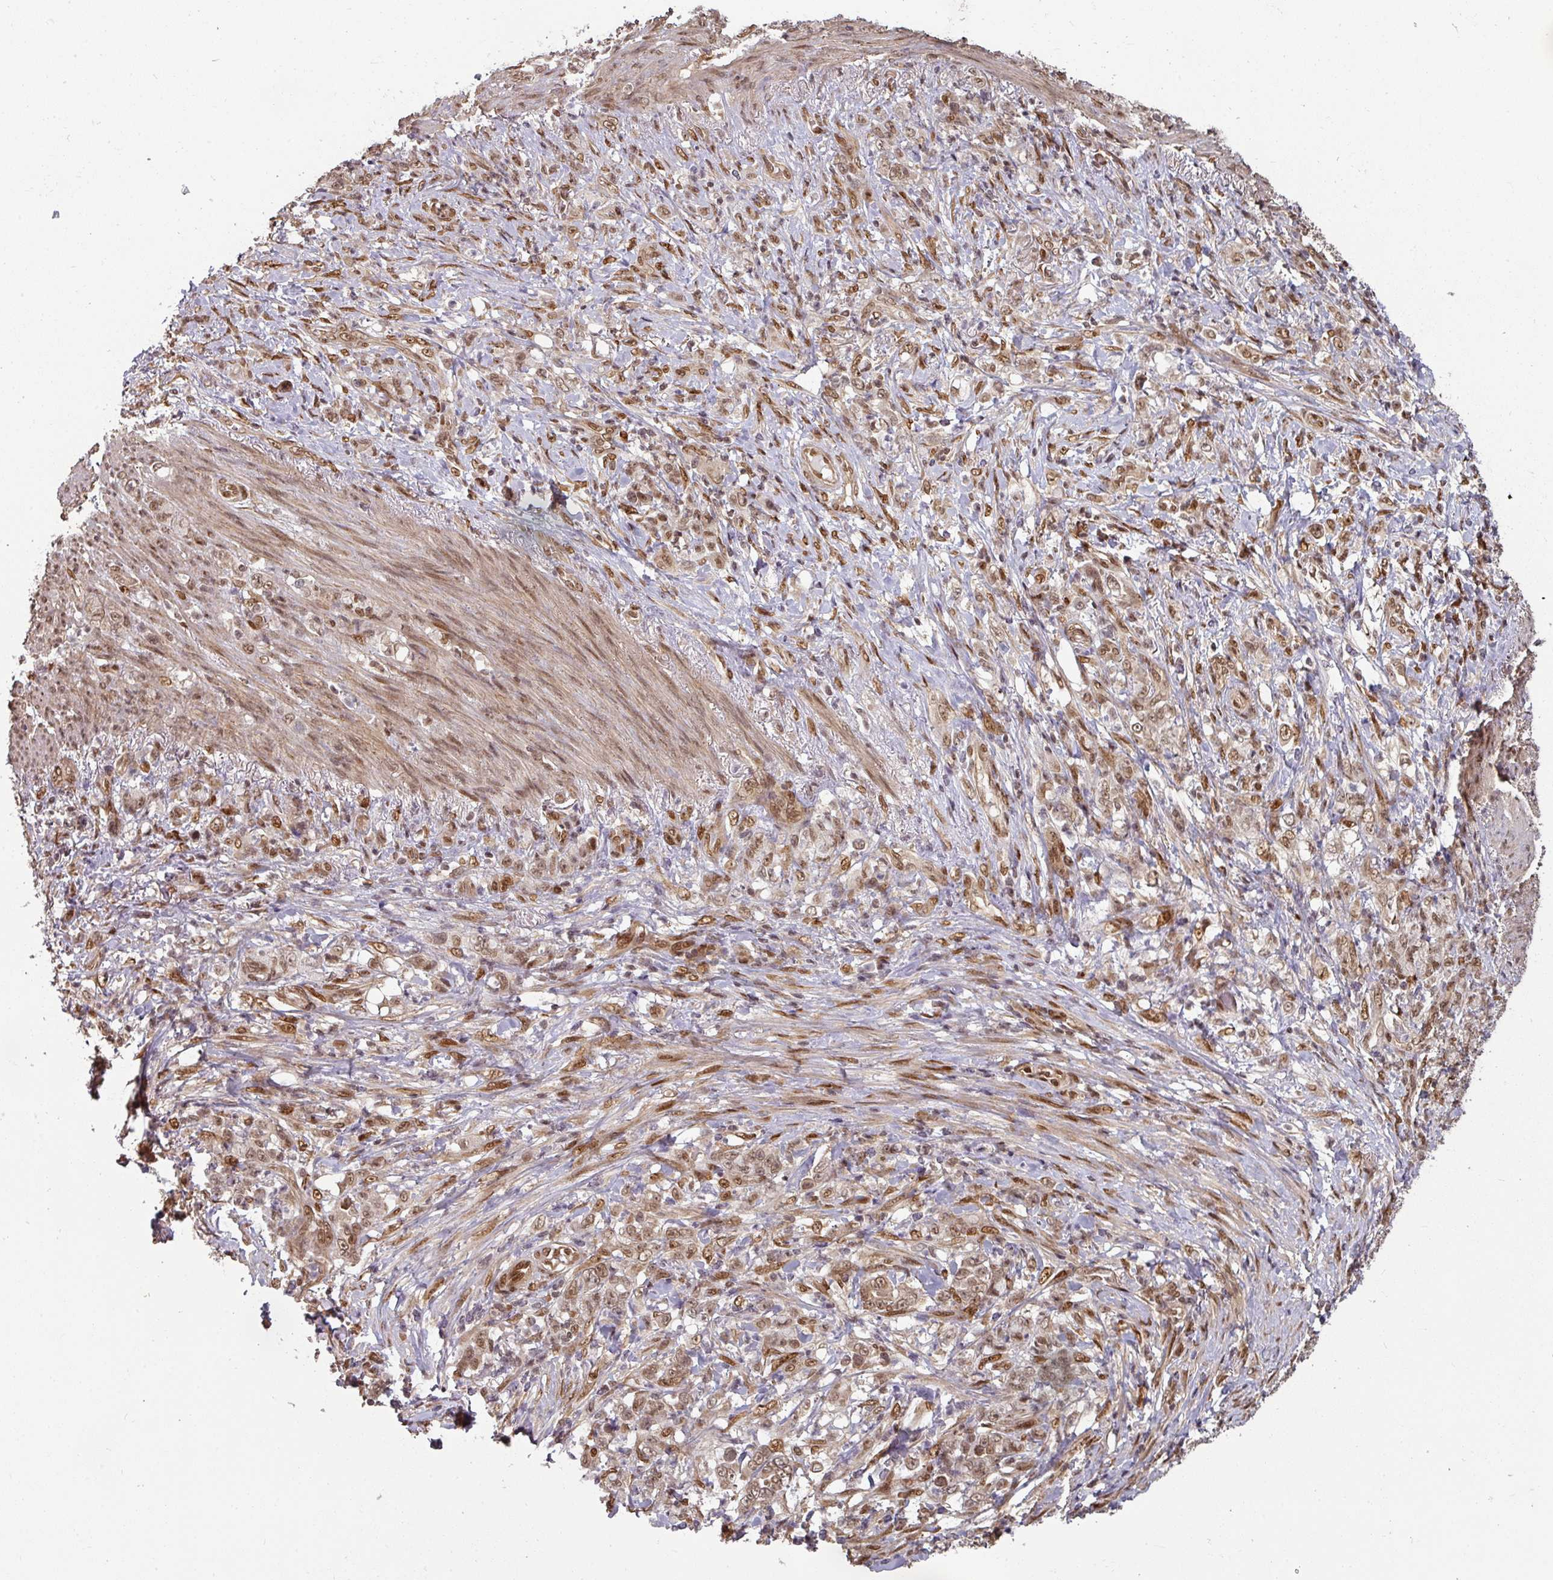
{"staining": {"intensity": "moderate", "quantity": ">75%", "location": "nuclear"}, "tissue": "stomach cancer", "cell_type": "Tumor cells", "image_type": "cancer", "snomed": [{"axis": "morphology", "description": "Adenocarcinoma, NOS"}, {"axis": "topography", "description": "Stomach"}], "caption": "Stomach adenocarcinoma tissue exhibits moderate nuclear staining in about >75% of tumor cells", "gene": "SIK3", "patient": {"sex": "female", "age": 79}}